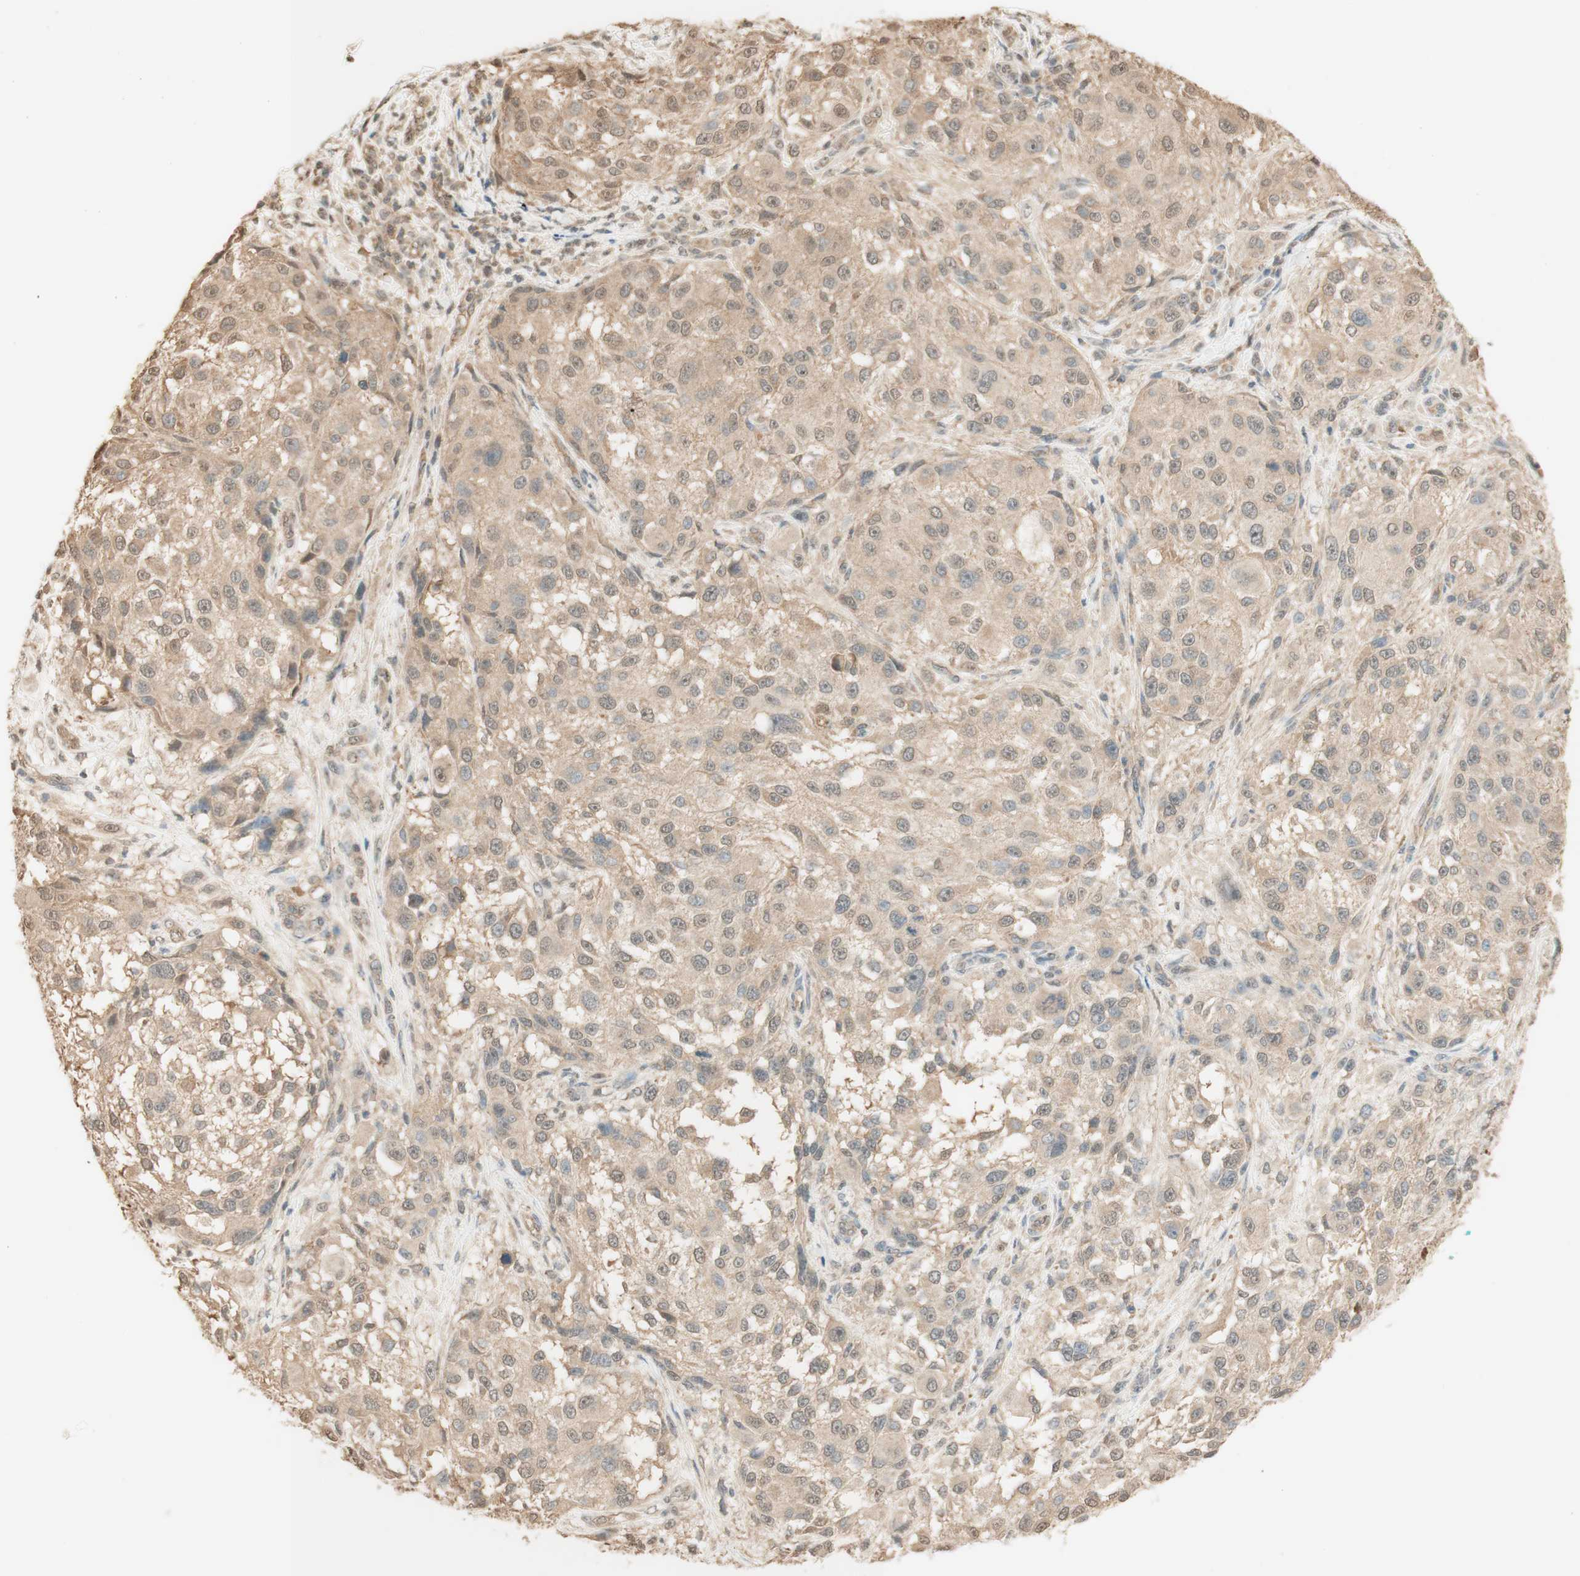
{"staining": {"intensity": "weak", "quantity": ">75%", "location": "cytoplasmic/membranous"}, "tissue": "melanoma", "cell_type": "Tumor cells", "image_type": "cancer", "snomed": [{"axis": "morphology", "description": "Necrosis, NOS"}, {"axis": "morphology", "description": "Malignant melanoma, NOS"}, {"axis": "topography", "description": "Skin"}], "caption": "Tumor cells demonstrate low levels of weak cytoplasmic/membranous staining in approximately >75% of cells in human melanoma. The protein is shown in brown color, while the nuclei are stained blue.", "gene": "SPINT2", "patient": {"sex": "female", "age": 87}}